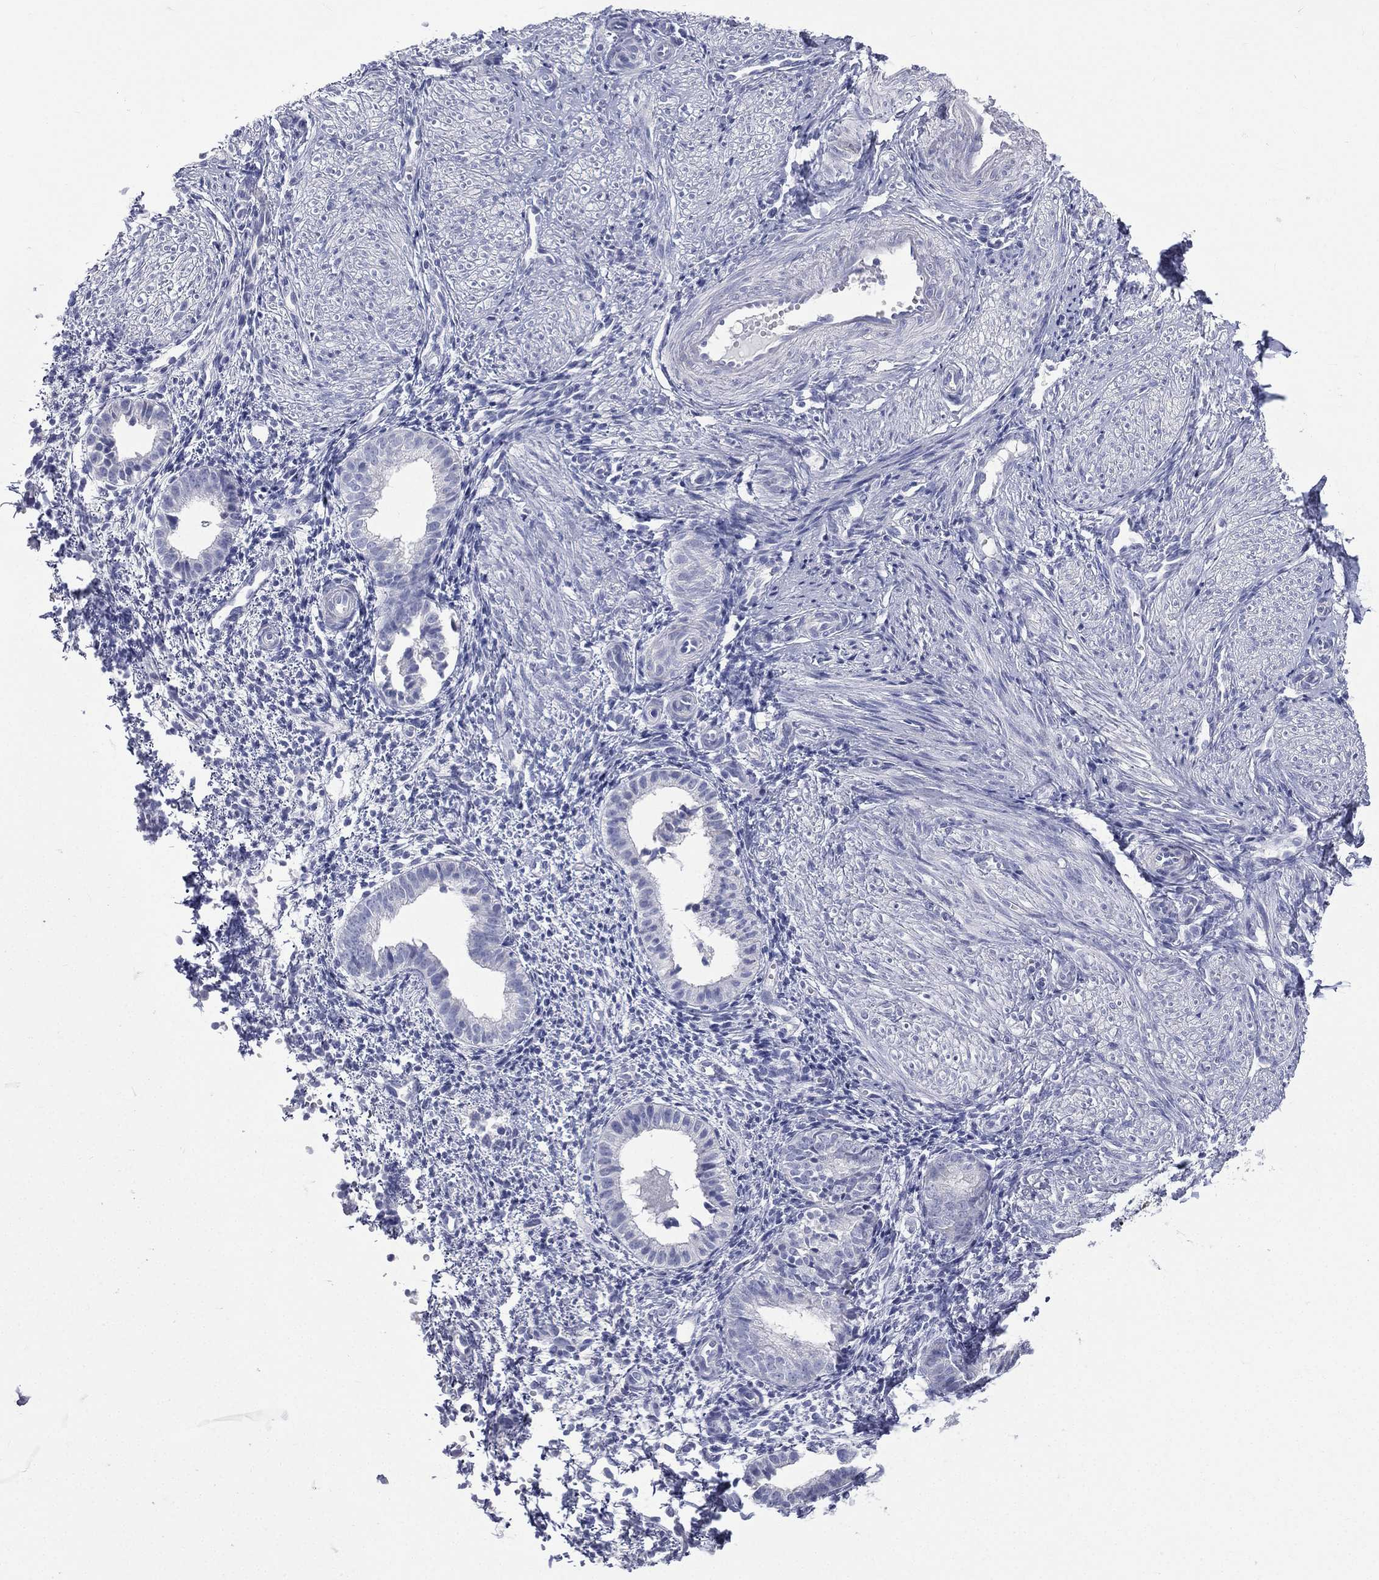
{"staining": {"intensity": "negative", "quantity": "none", "location": "none"}, "tissue": "endometrium", "cell_type": "Cells in endometrial stroma", "image_type": "normal", "snomed": [{"axis": "morphology", "description": "Normal tissue, NOS"}, {"axis": "topography", "description": "Endometrium"}], "caption": "A histopathology image of endometrium stained for a protein shows no brown staining in cells in endometrial stroma. (Brightfield microscopy of DAB (3,3'-diaminobenzidine) immunohistochemistry (IHC) at high magnification).", "gene": "CES2", "patient": {"sex": "female", "age": 47}}